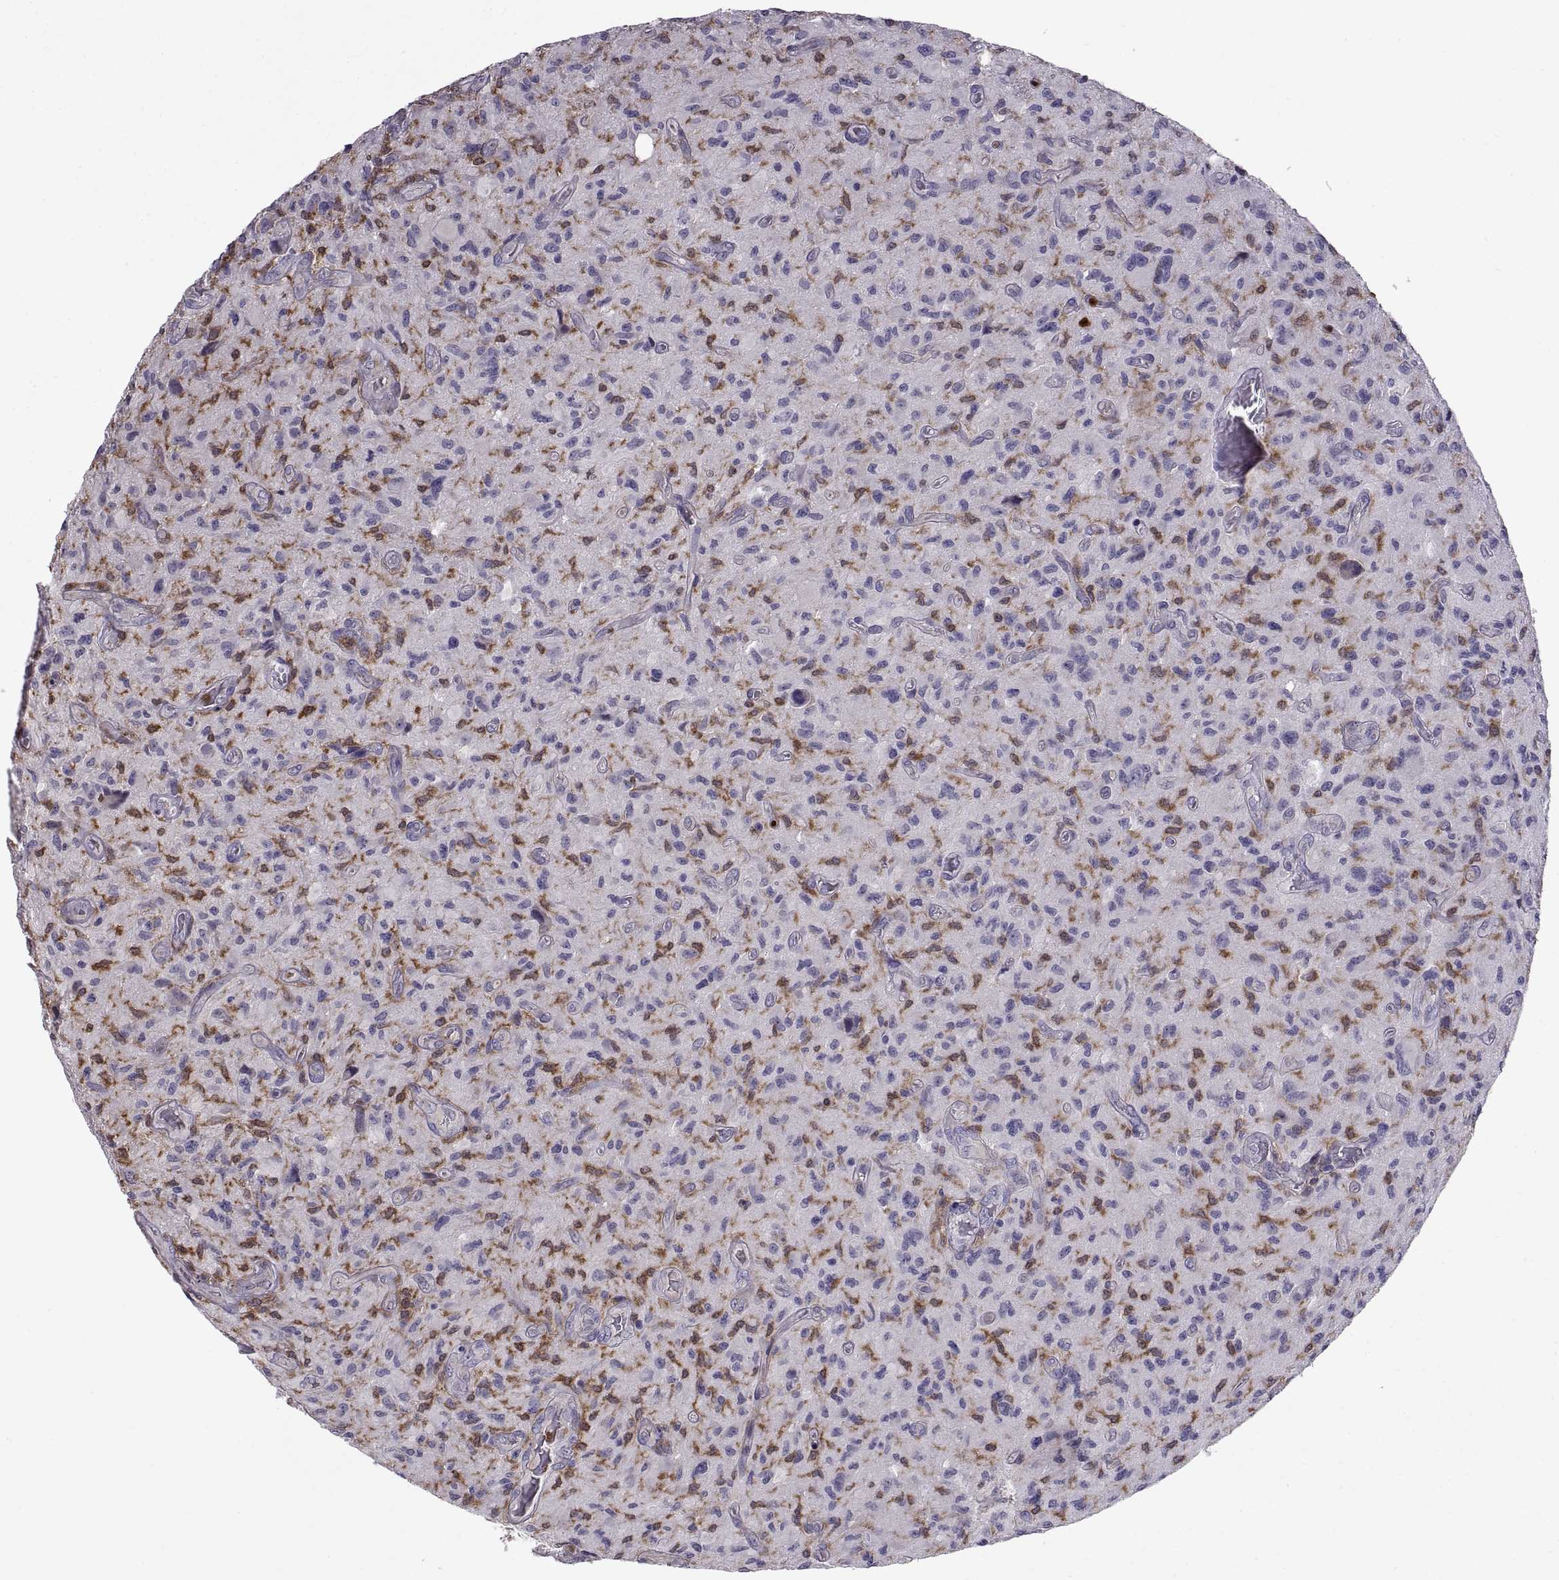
{"staining": {"intensity": "negative", "quantity": "none", "location": "none"}, "tissue": "glioma", "cell_type": "Tumor cells", "image_type": "cancer", "snomed": [{"axis": "morphology", "description": "Glioma, malignant, NOS"}, {"axis": "morphology", "description": "Glioma, malignant, High grade"}, {"axis": "topography", "description": "Brain"}], "caption": "Glioma was stained to show a protein in brown. There is no significant expression in tumor cells.", "gene": "DOK3", "patient": {"sex": "female", "age": 71}}